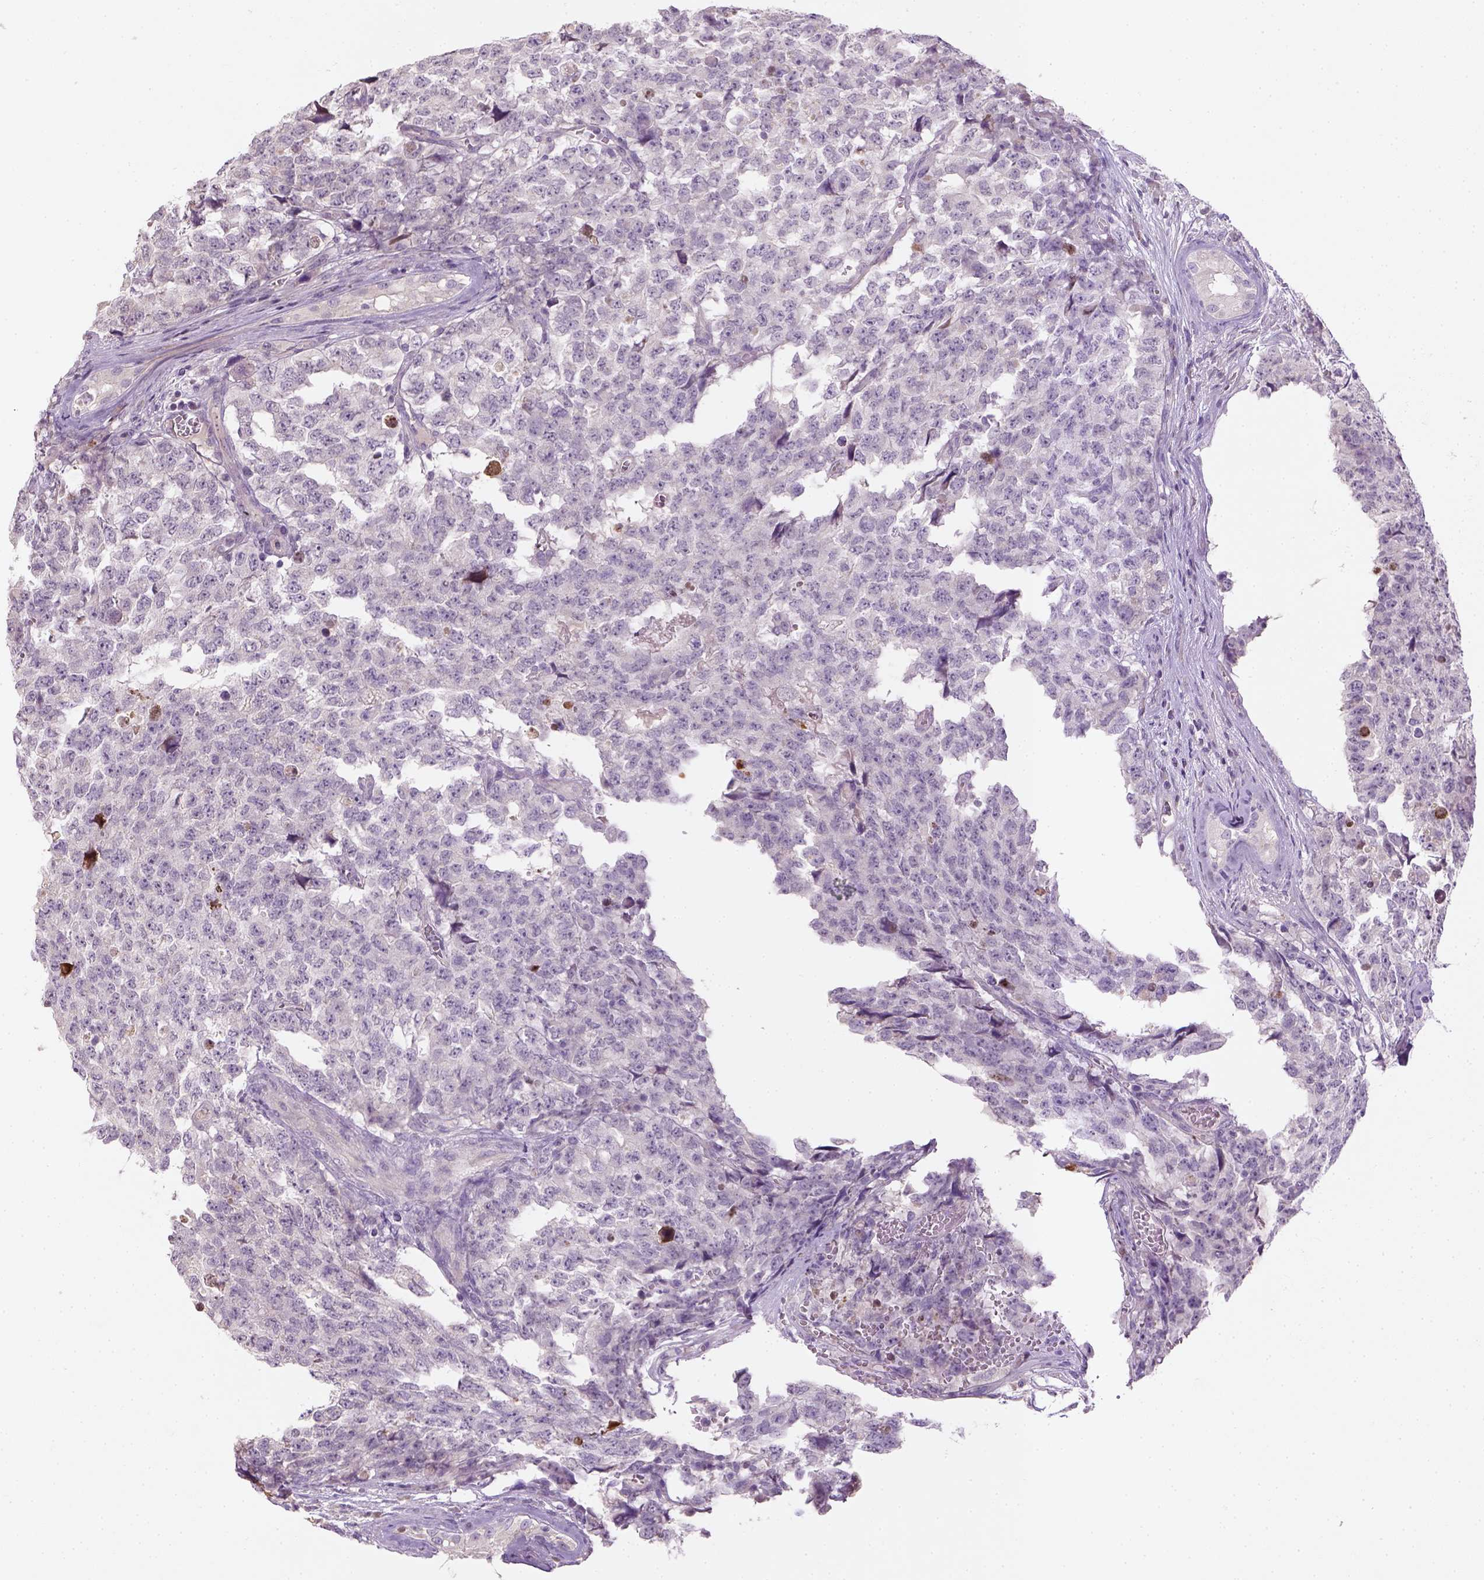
{"staining": {"intensity": "negative", "quantity": "none", "location": "none"}, "tissue": "testis cancer", "cell_type": "Tumor cells", "image_type": "cancer", "snomed": [{"axis": "morphology", "description": "Carcinoma, Embryonal, NOS"}, {"axis": "topography", "description": "Testis"}], "caption": "The photomicrograph demonstrates no significant expression in tumor cells of embryonal carcinoma (testis).", "gene": "NUDT6", "patient": {"sex": "male", "age": 23}}